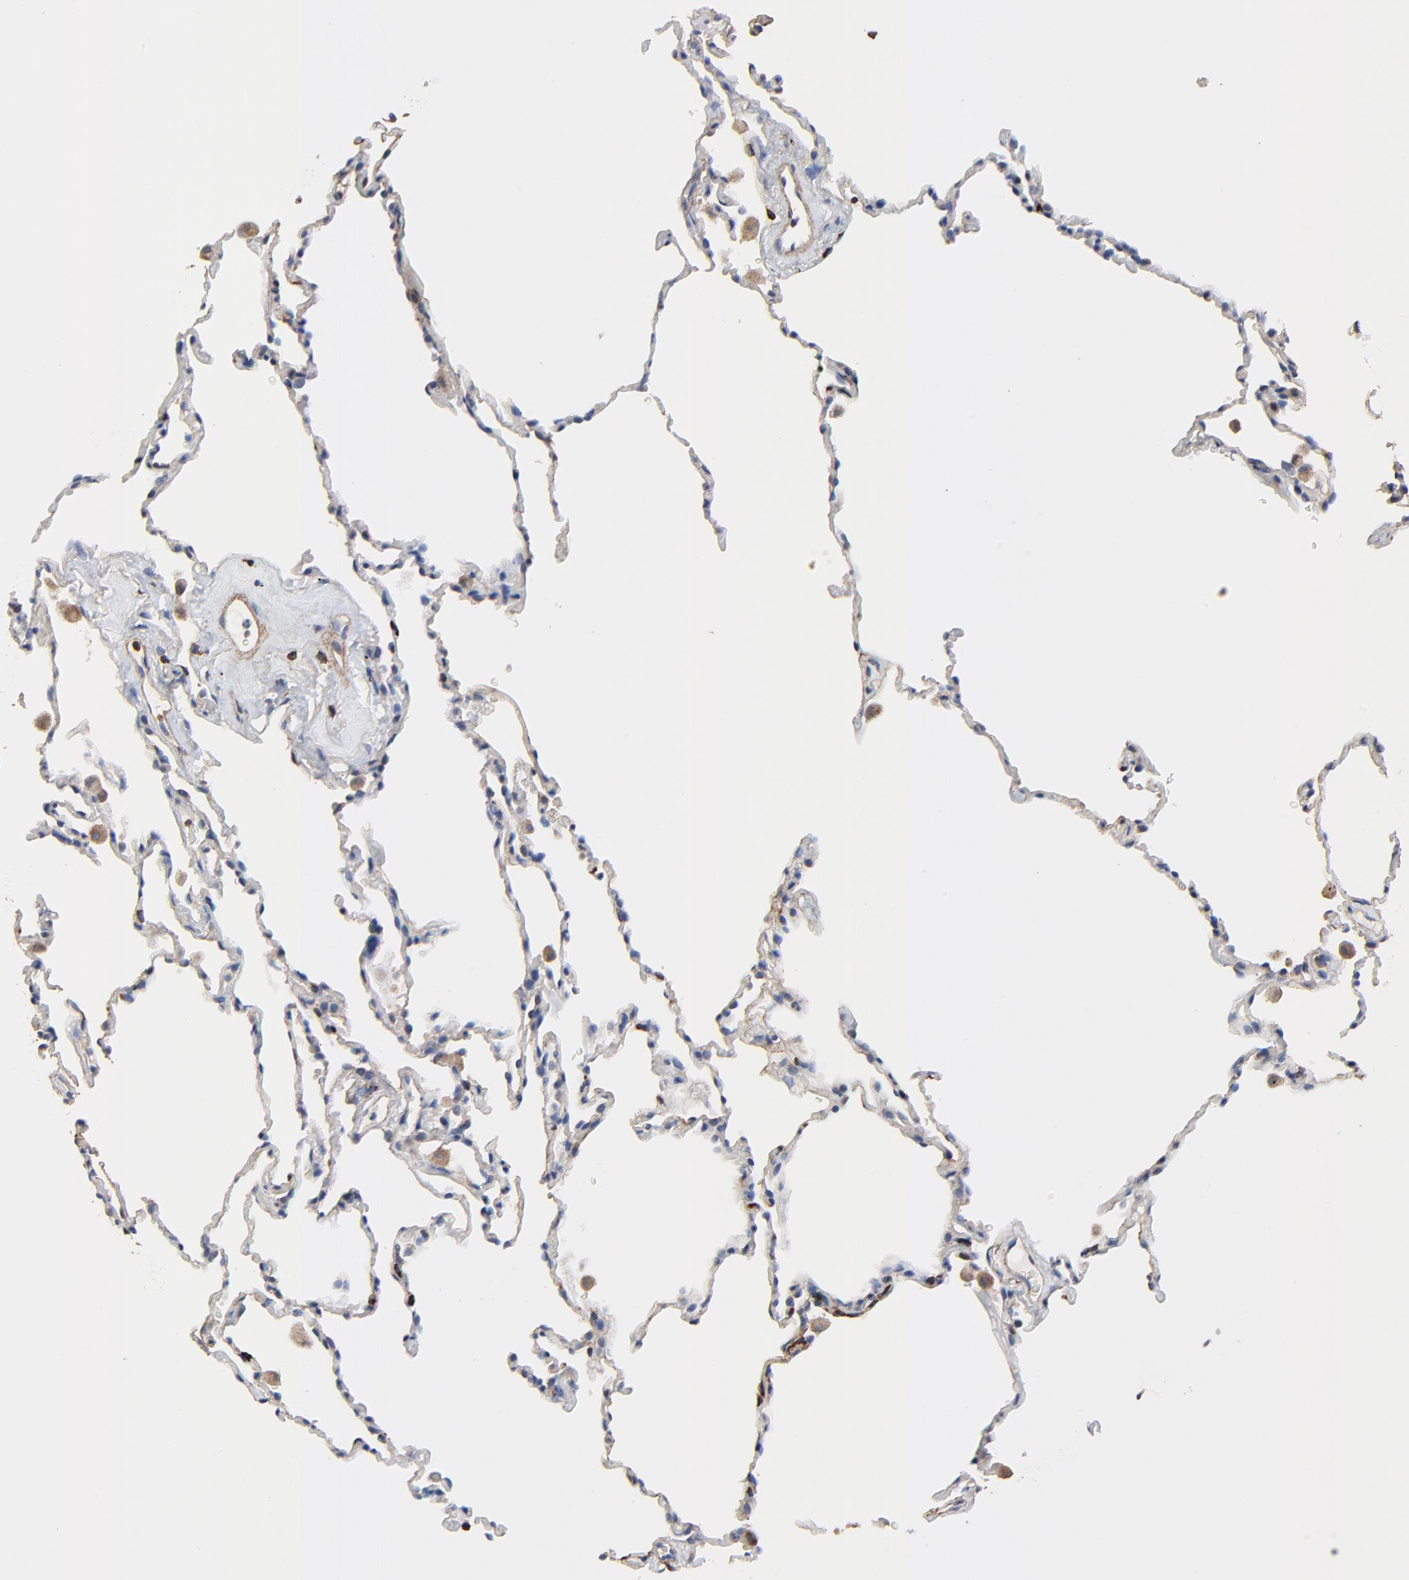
{"staining": {"intensity": "negative", "quantity": "none", "location": "none"}, "tissue": "lung", "cell_type": "Alveolar cells", "image_type": "normal", "snomed": [{"axis": "morphology", "description": "Normal tissue, NOS"}, {"axis": "morphology", "description": "Soft tissue tumor metastatic"}, {"axis": "topography", "description": "Lung"}], "caption": "This is an immunohistochemistry (IHC) photomicrograph of benign human lung. There is no staining in alveolar cells.", "gene": "SKAP1", "patient": {"sex": "male", "age": 59}}